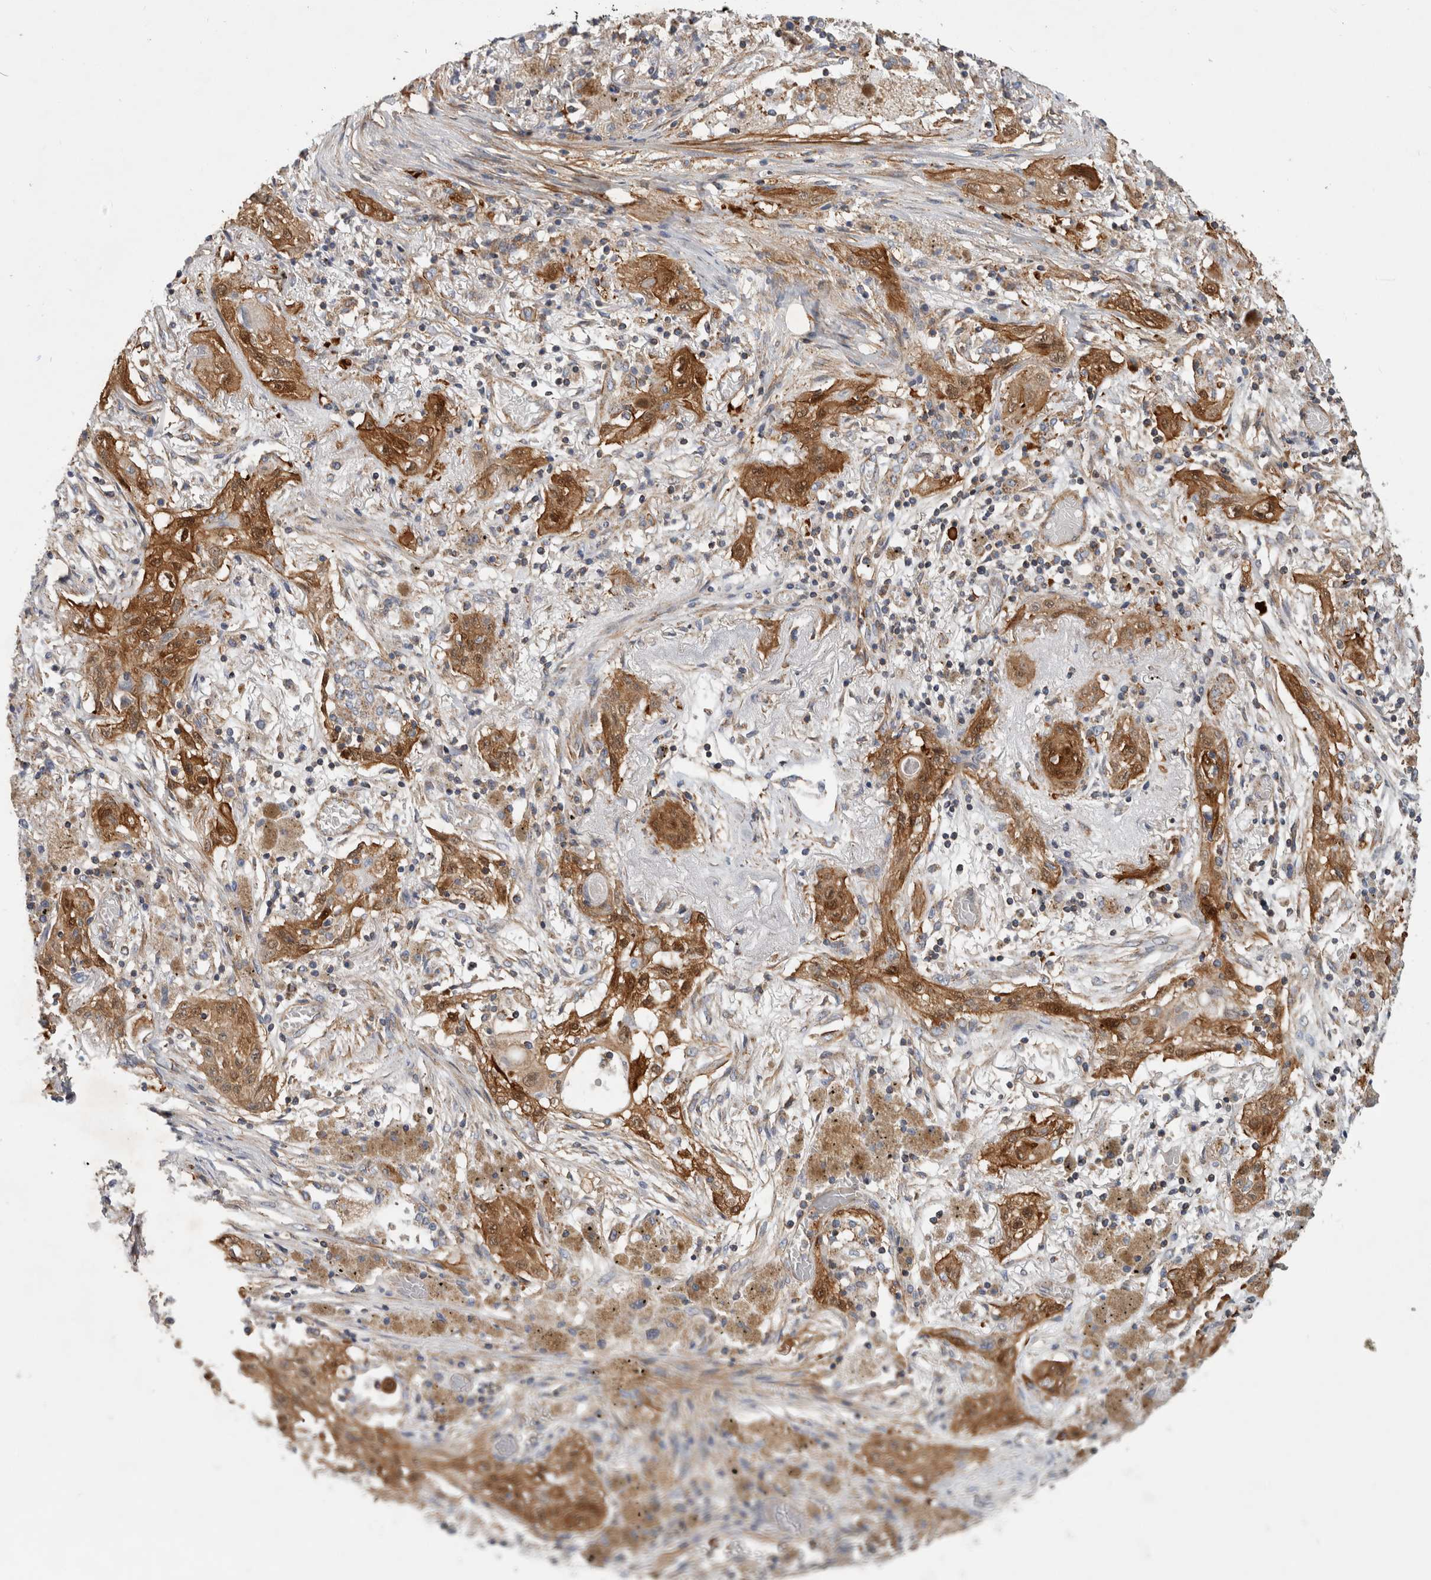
{"staining": {"intensity": "moderate", "quantity": ">75%", "location": "cytoplasmic/membranous,nuclear"}, "tissue": "lung cancer", "cell_type": "Tumor cells", "image_type": "cancer", "snomed": [{"axis": "morphology", "description": "Squamous cell carcinoma, NOS"}, {"axis": "topography", "description": "Lung"}], "caption": "The photomicrograph reveals a brown stain indicating the presence of a protein in the cytoplasmic/membranous and nuclear of tumor cells in squamous cell carcinoma (lung).", "gene": "SFXN2", "patient": {"sex": "female", "age": 47}}